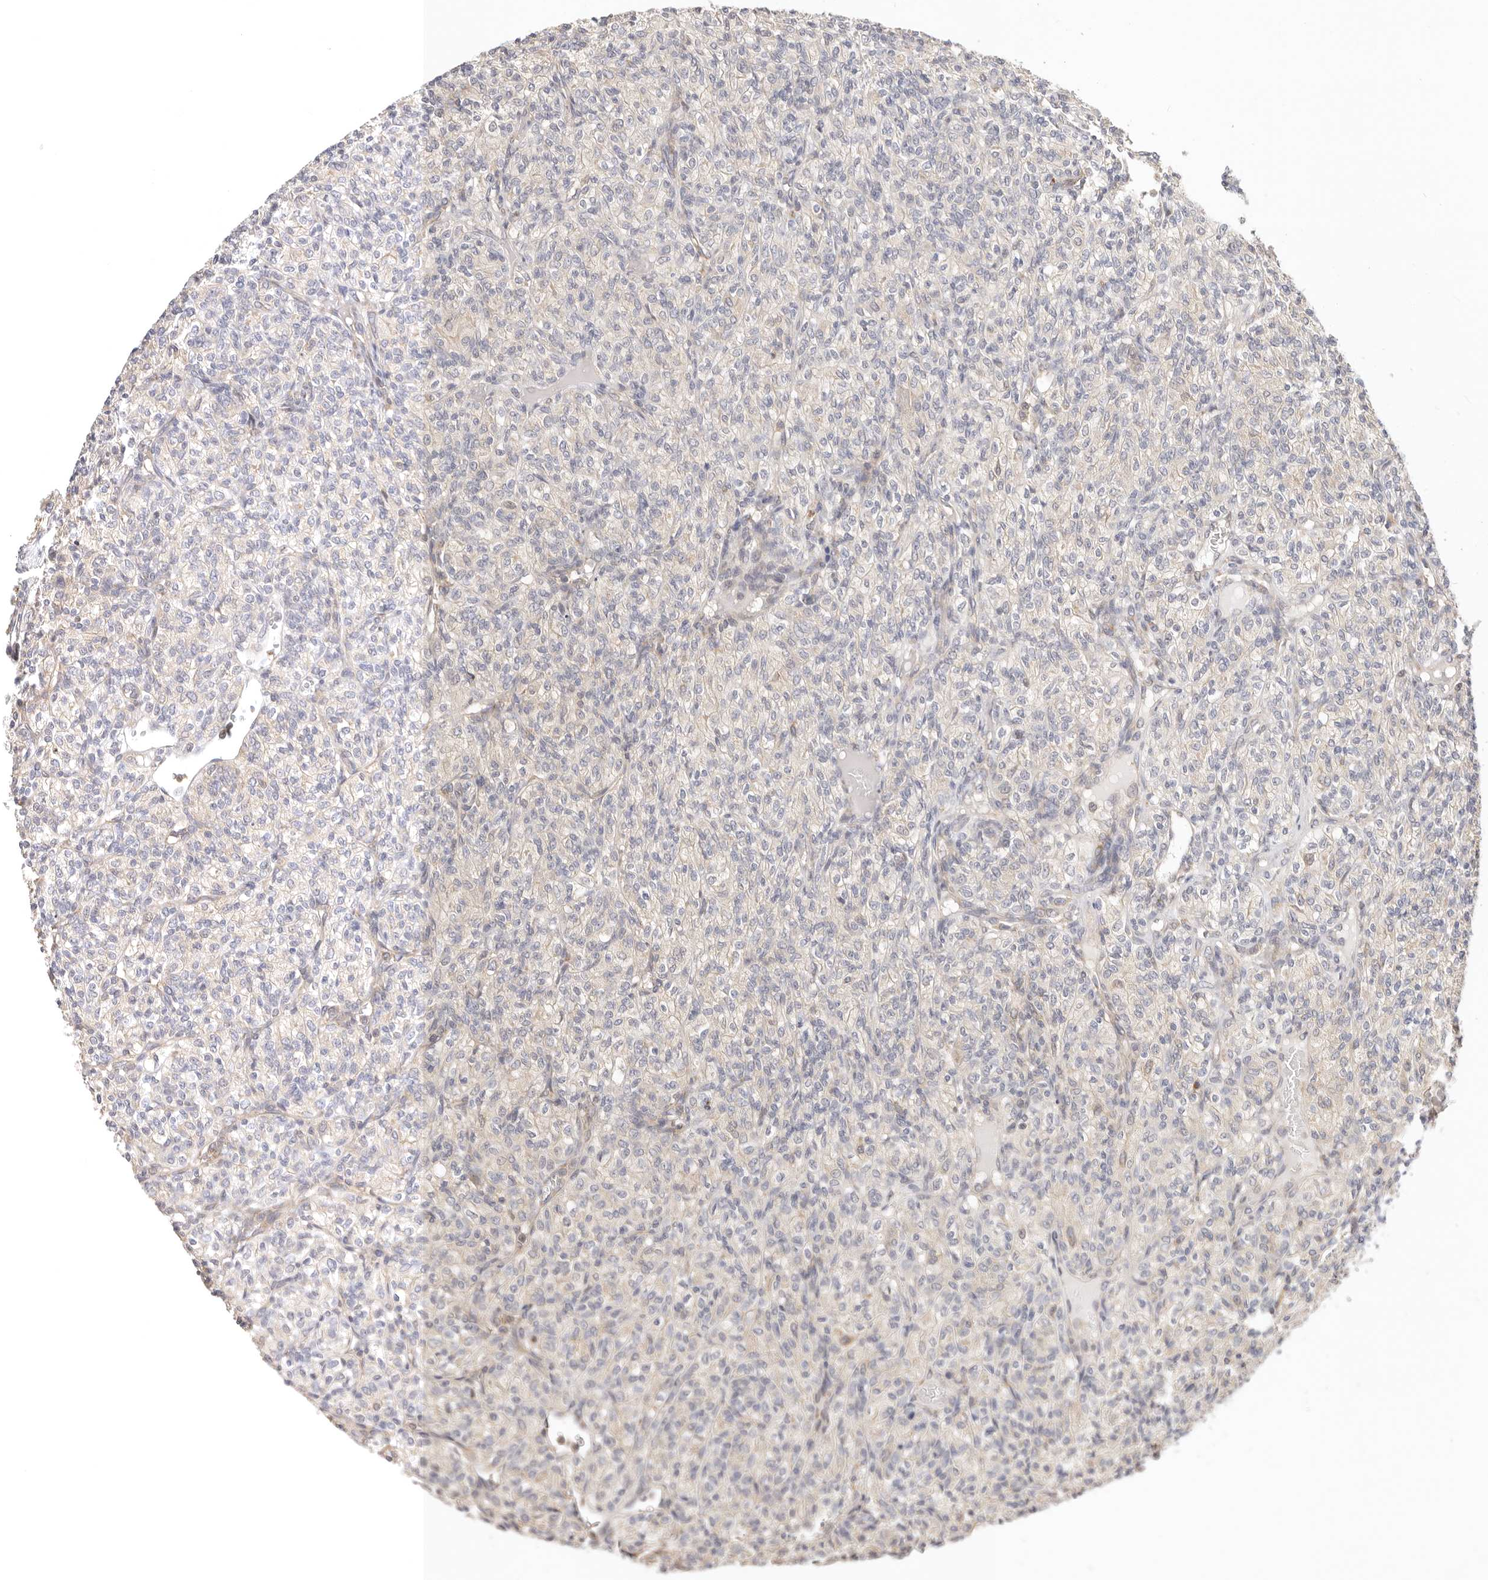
{"staining": {"intensity": "weak", "quantity": "<25%", "location": "cytoplasmic/membranous"}, "tissue": "renal cancer", "cell_type": "Tumor cells", "image_type": "cancer", "snomed": [{"axis": "morphology", "description": "Adenocarcinoma, NOS"}, {"axis": "topography", "description": "Kidney"}], "caption": "There is no significant expression in tumor cells of renal cancer. (IHC, brightfield microscopy, high magnification).", "gene": "KCMF1", "patient": {"sex": "male", "age": 77}}